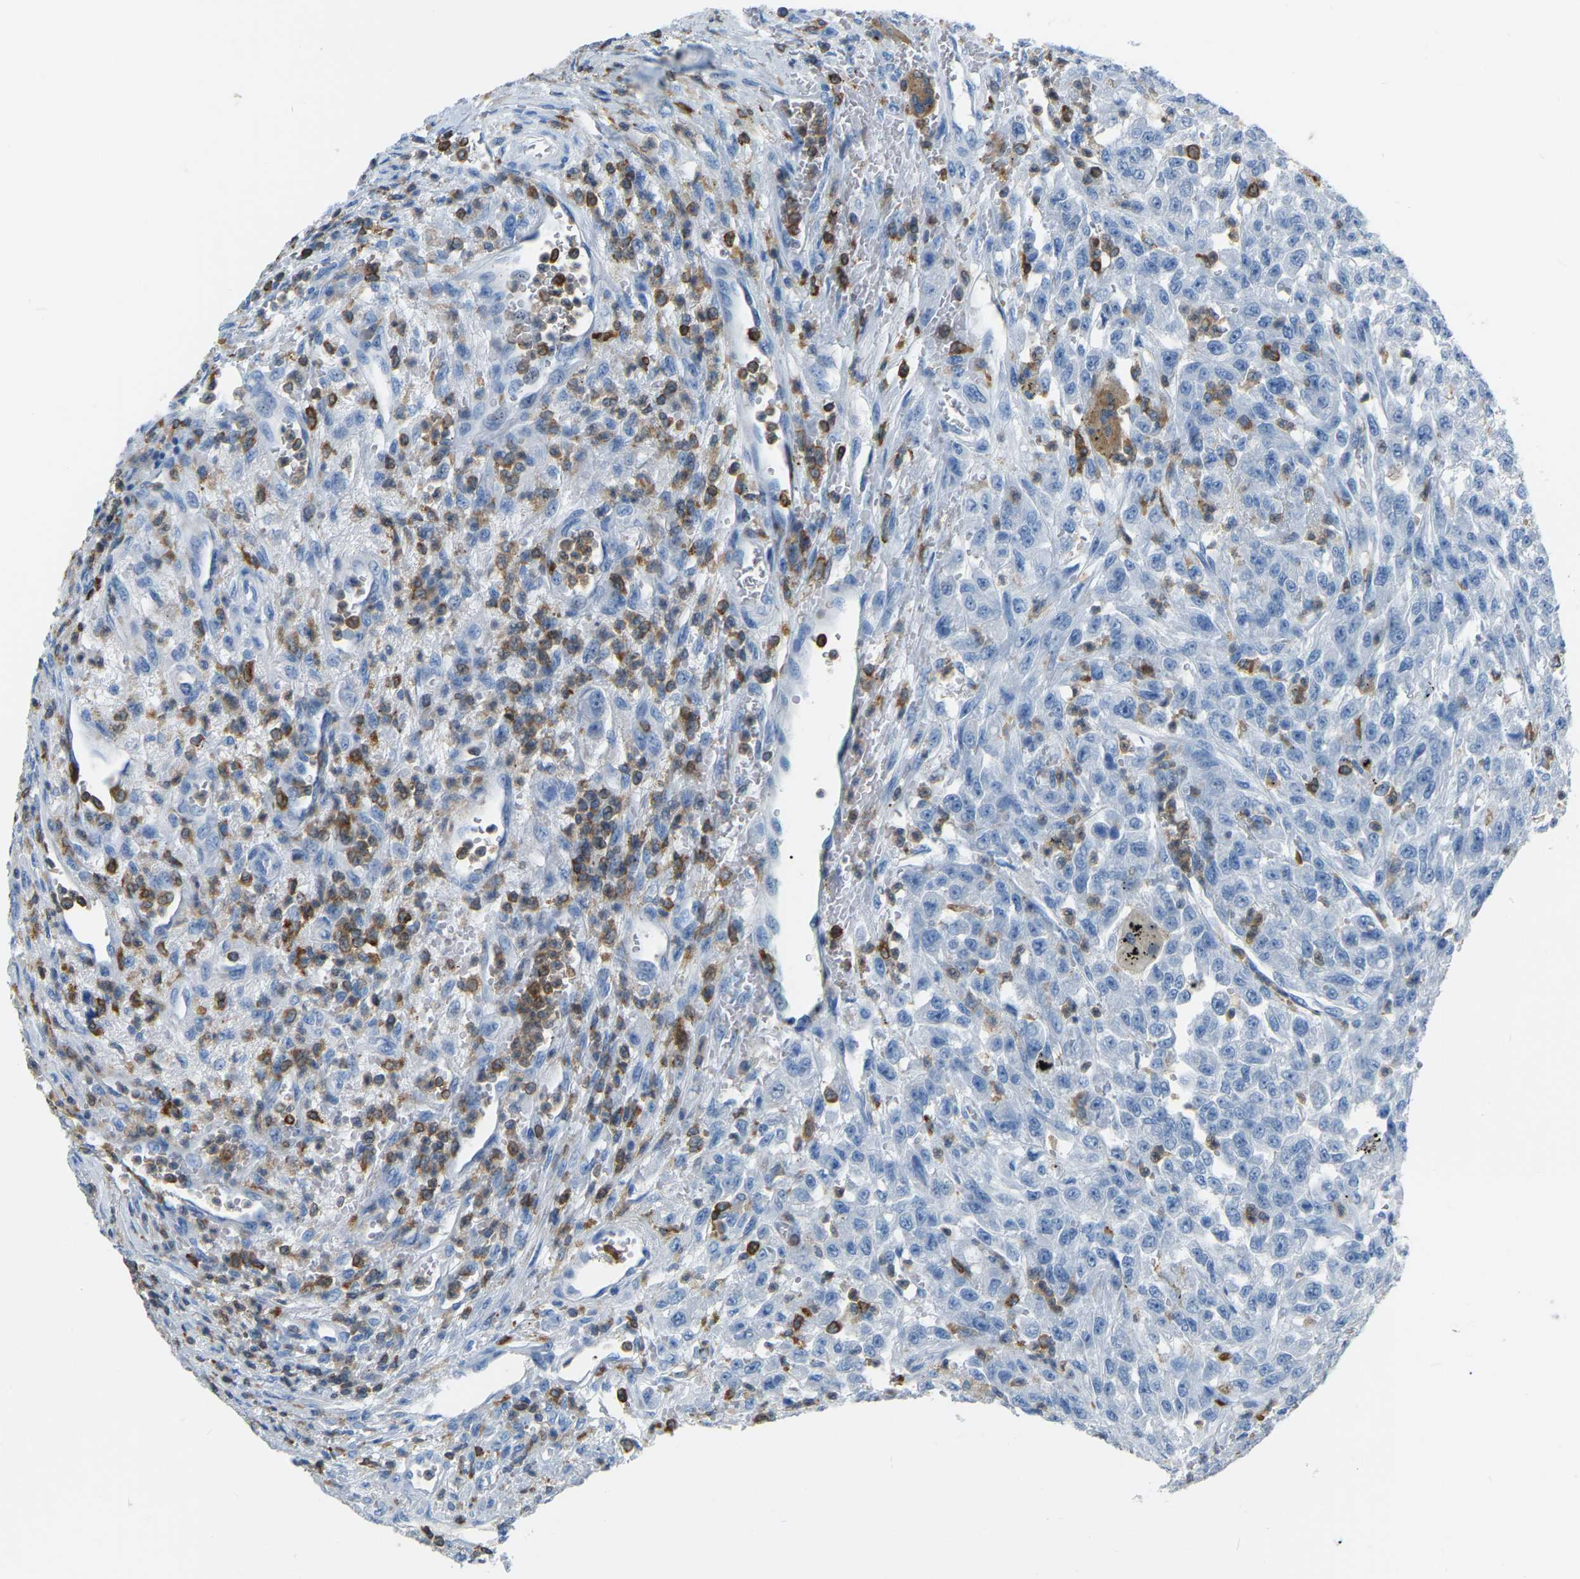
{"staining": {"intensity": "negative", "quantity": "none", "location": "none"}, "tissue": "urothelial cancer", "cell_type": "Tumor cells", "image_type": "cancer", "snomed": [{"axis": "morphology", "description": "Urothelial carcinoma, High grade"}, {"axis": "topography", "description": "Urinary bladder"}], "caption": "High power microscopy histopathology image of an IHC image of urothelial cancer, revealing no significant staining in tumor cells.", "gene": "ARHGAP45", "patient": {"sex": "male", "age": 46}}